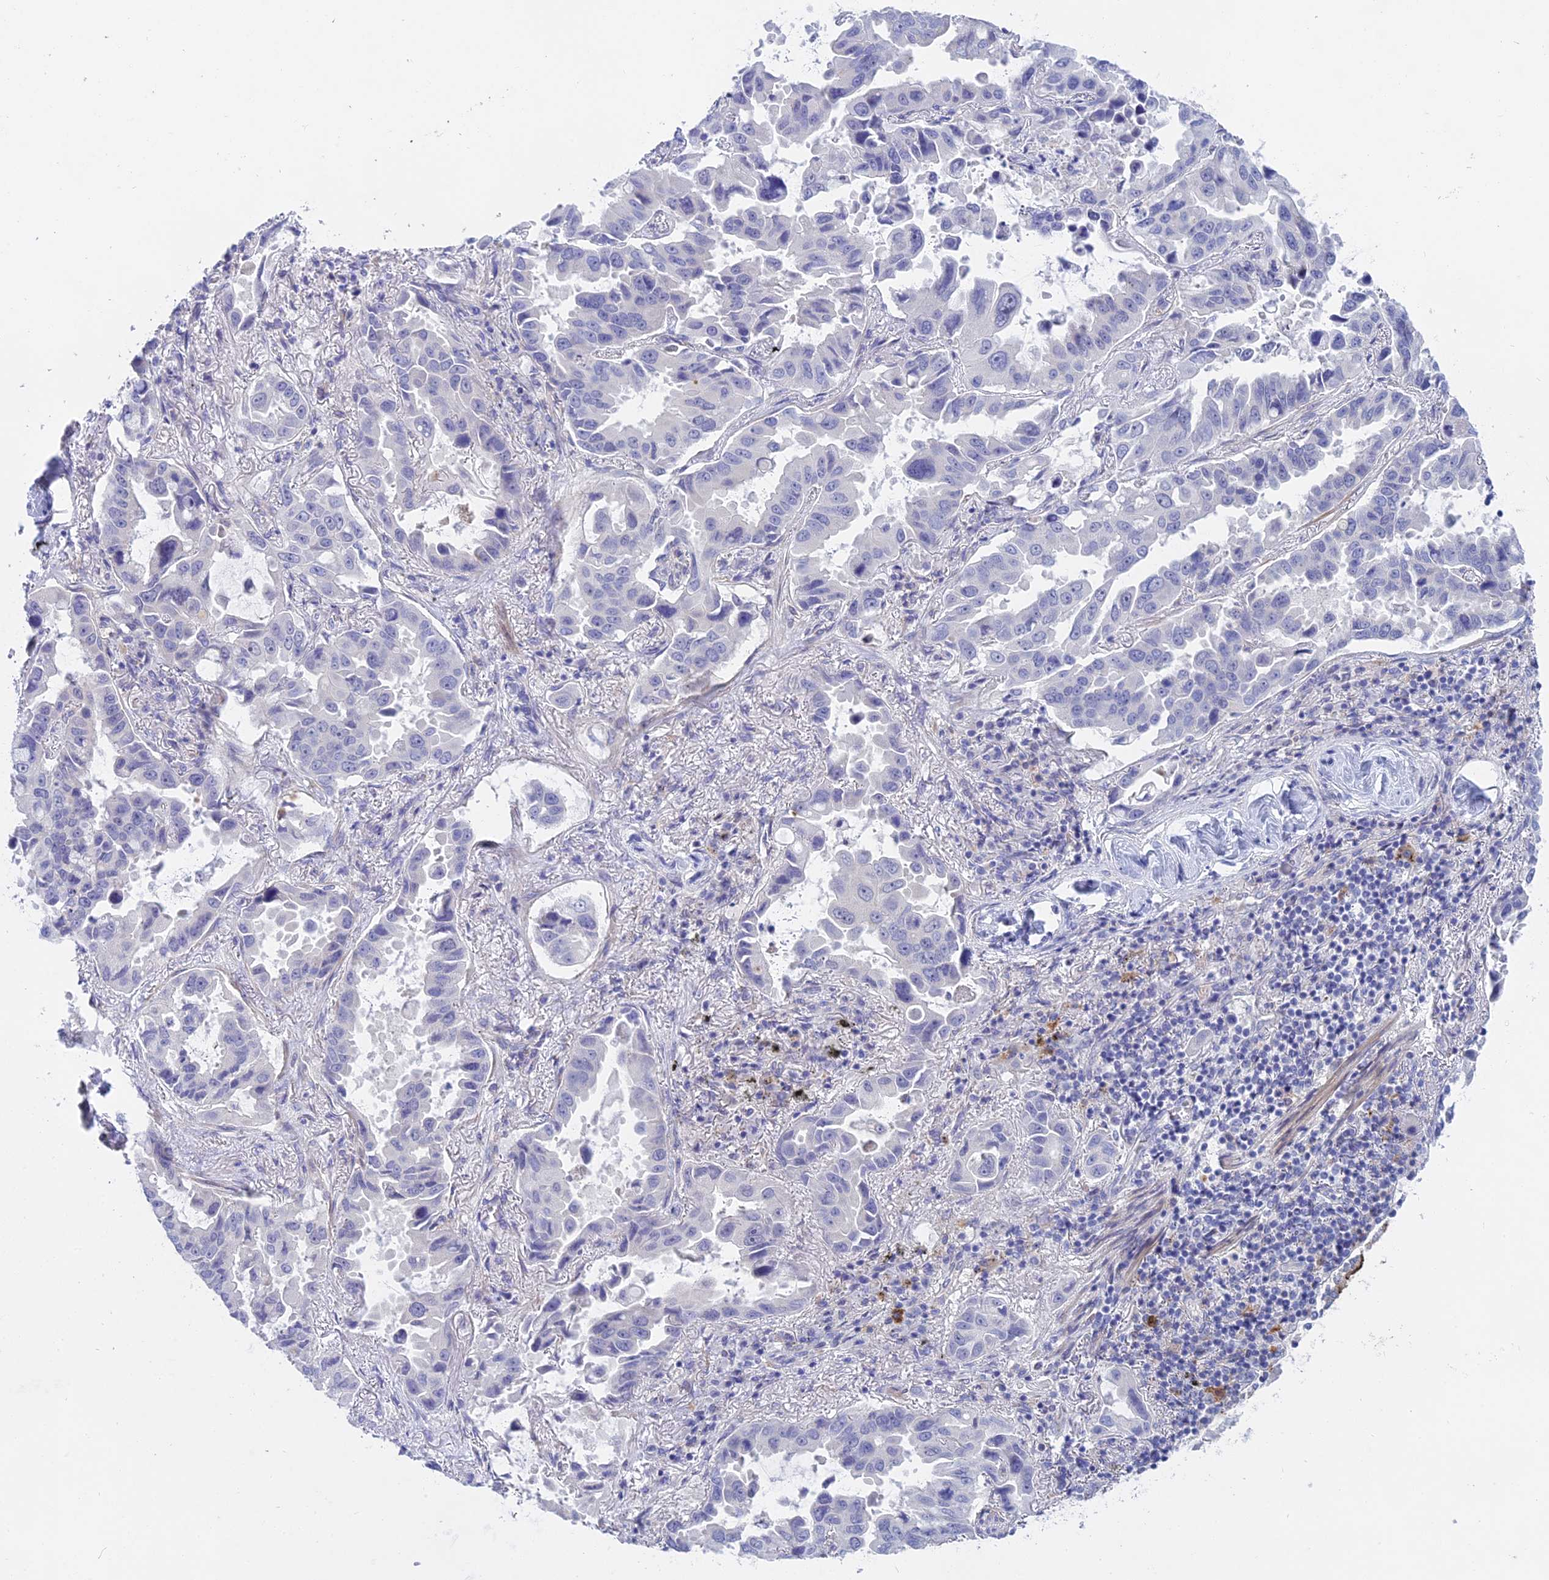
{"staining": {"intensity": "negative", "quantity": "none", "location": "none"}, "tissue": "lung cancer", "cell_type": "Tumor cells", "image_type": "cancer", "snomed": [{"axis": "morphology", "description": "Adenocarcinoma, NOS"}, {"axis": "topography", "description": "Lung"}], "caption": "Tumor cells show no significant protein staining in lung cancer.", "gene": "GLB1L", "patient": {"sex": "male", "age": 64}}